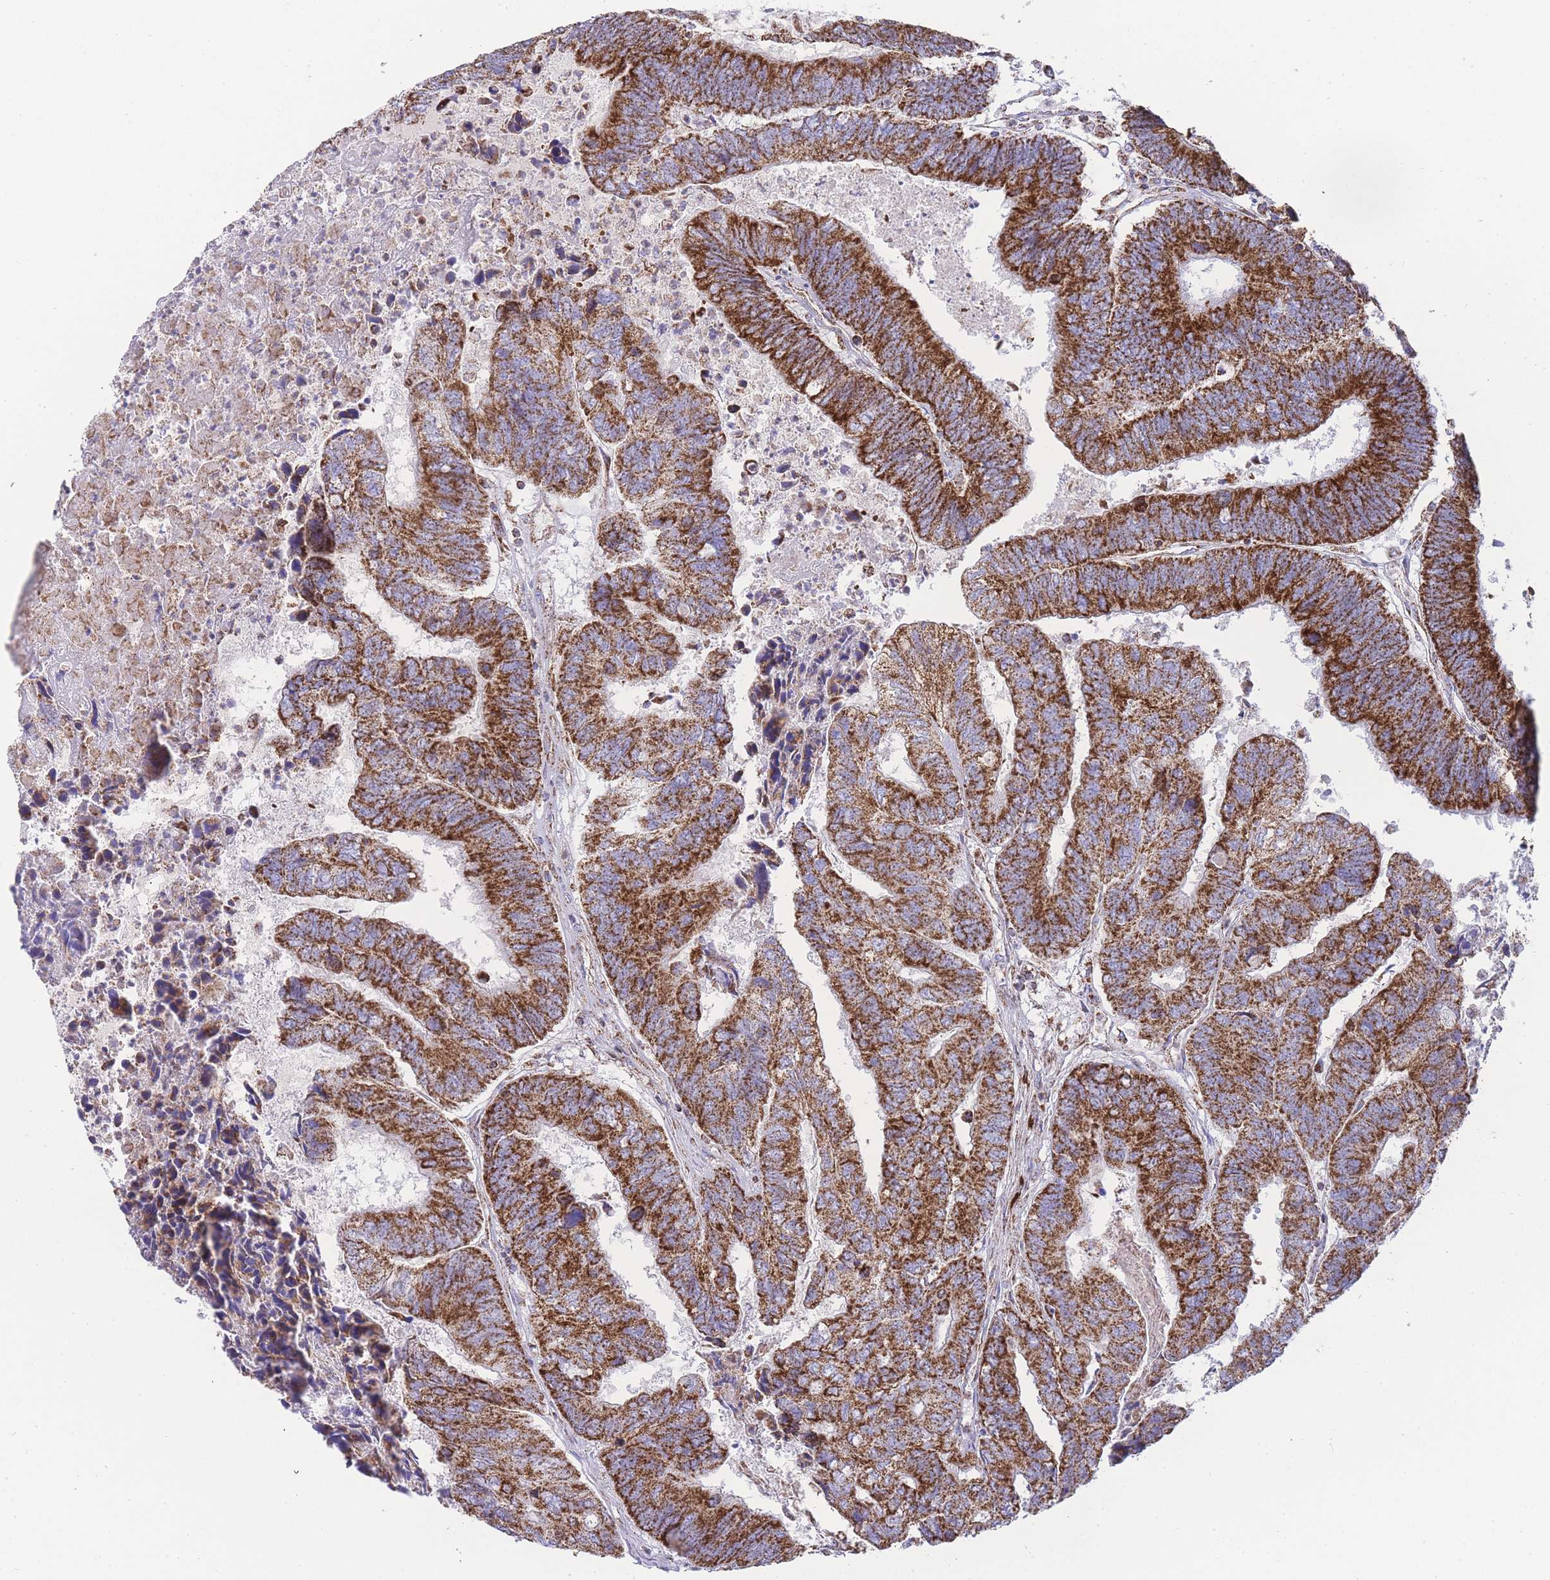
{"staining": {"intensity": "strong", "quantity": ">75%", "location": "cytoplasmic/membranous"}, "tissue": "colorectal cancer", "cell_type": "Tumor cells", "image_type": "cancer", "snomed": [{"axis": "morphology", "description": "Adenocarcinoma, NOS"}, {"axis": "topography", "description": "Colon"}], "caption": "Tumor cells show high levels of strong cytoplasmic/membranous positivity in about >75% of cells in human colorectal cancer (adenocarcinoma).", "gene": "GSTM1", "patient": {"sex": "female", "age": 67}}